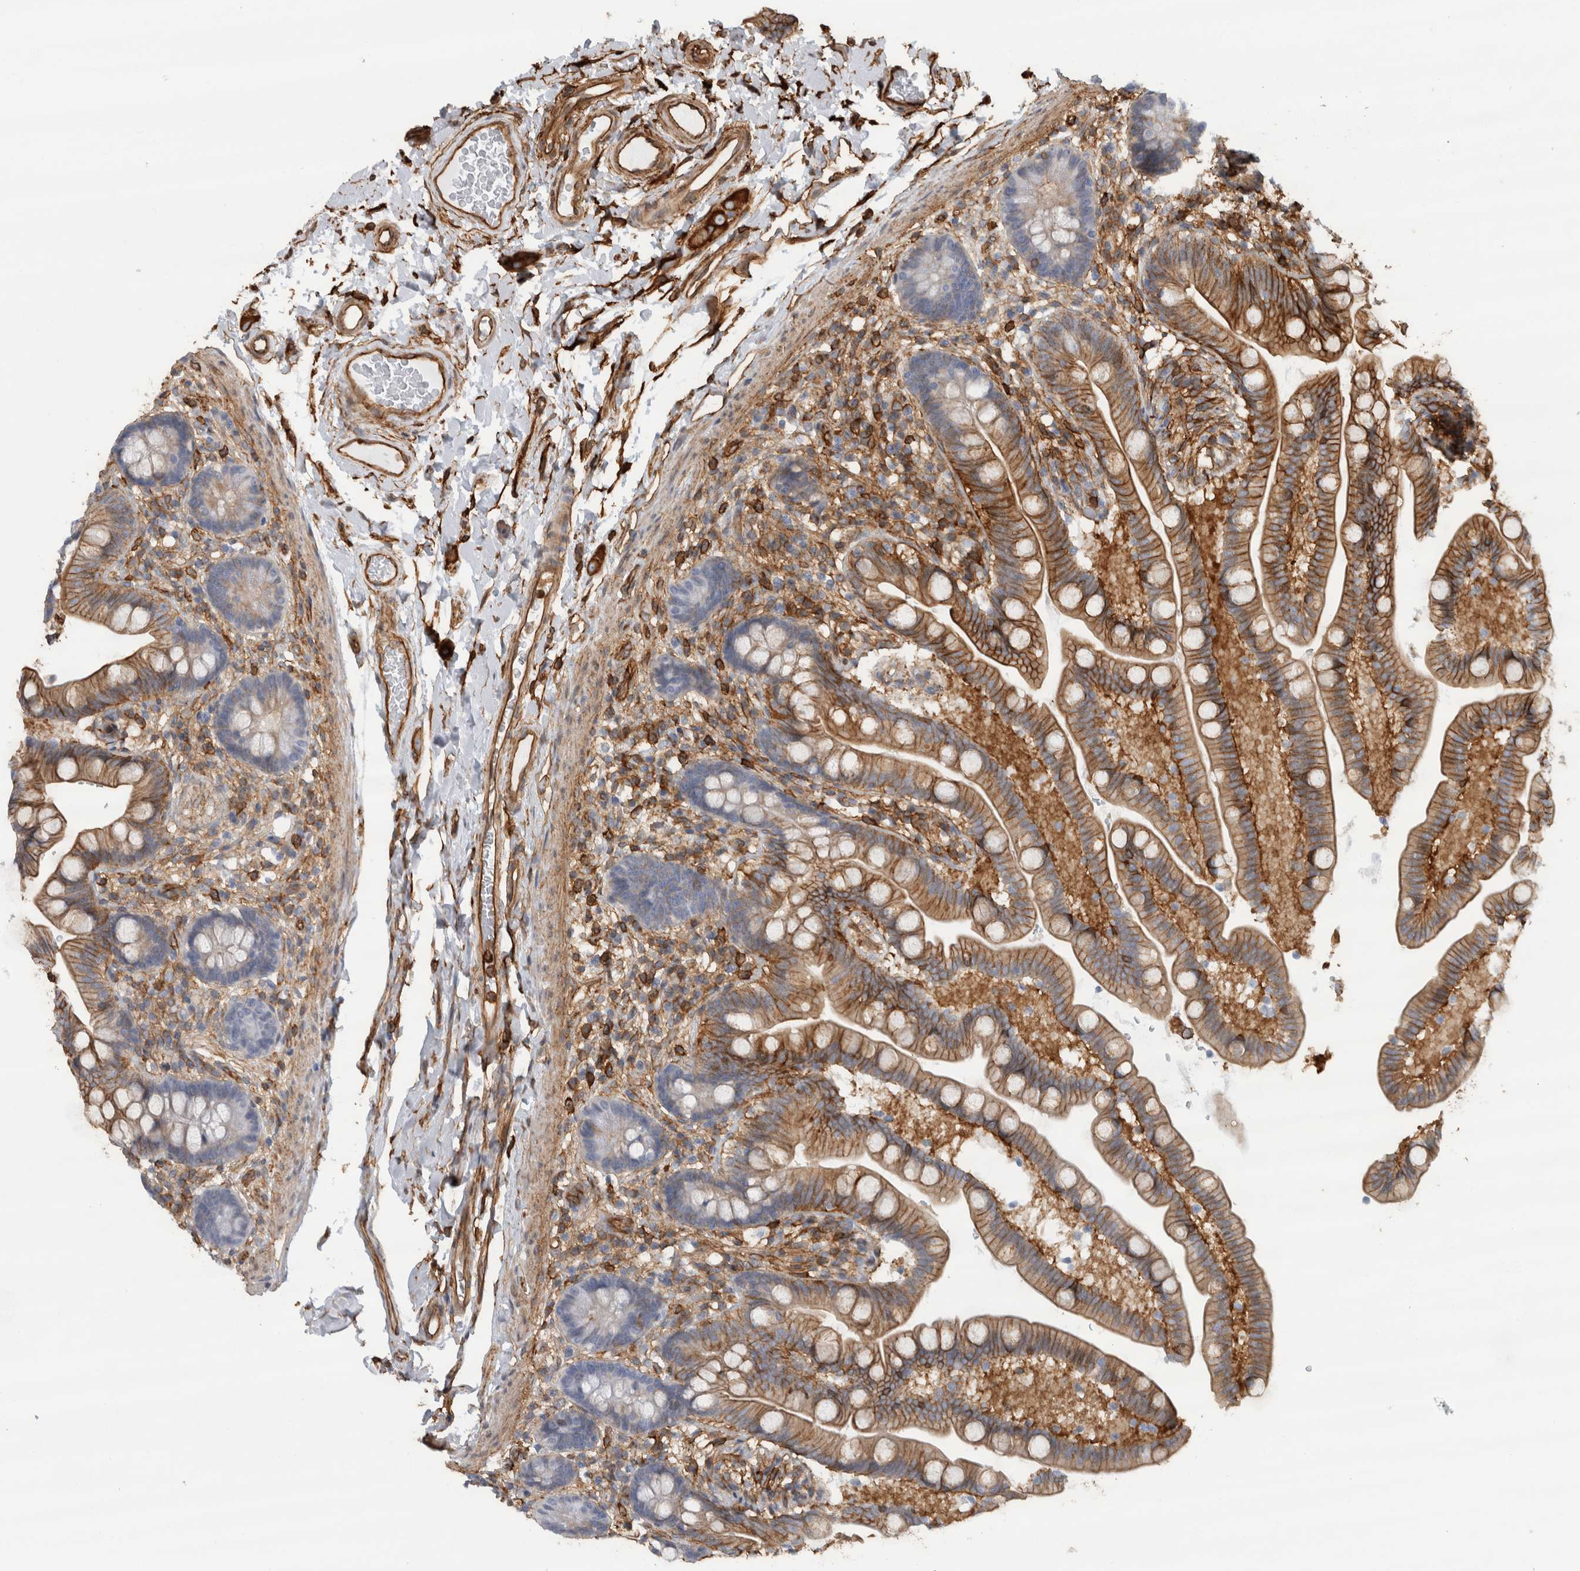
{"staining": {"intensity": "moderate", "quantity": ">75%", "location": "cytoplasmic/membranous"}, "tissue": "colon", "cell_type": "Endothelial cells", "image_type": "normal", "snomed": [{"axis": "morphology", "description": "Normal tissue, NOS"}, {"axis": "topography", "description": "Smooth muscle"}, {"axis": "topography", "description": "Colon"}], "caption": "Moderate cytoplasmic/membranous staining for a protein is appreciated in approximately >75% of endothelial cells of unremarkable colon using immunohistochemistry (IHC).", "gene": "AHNAK", "patient": {"sex": "male", "age": 73}}